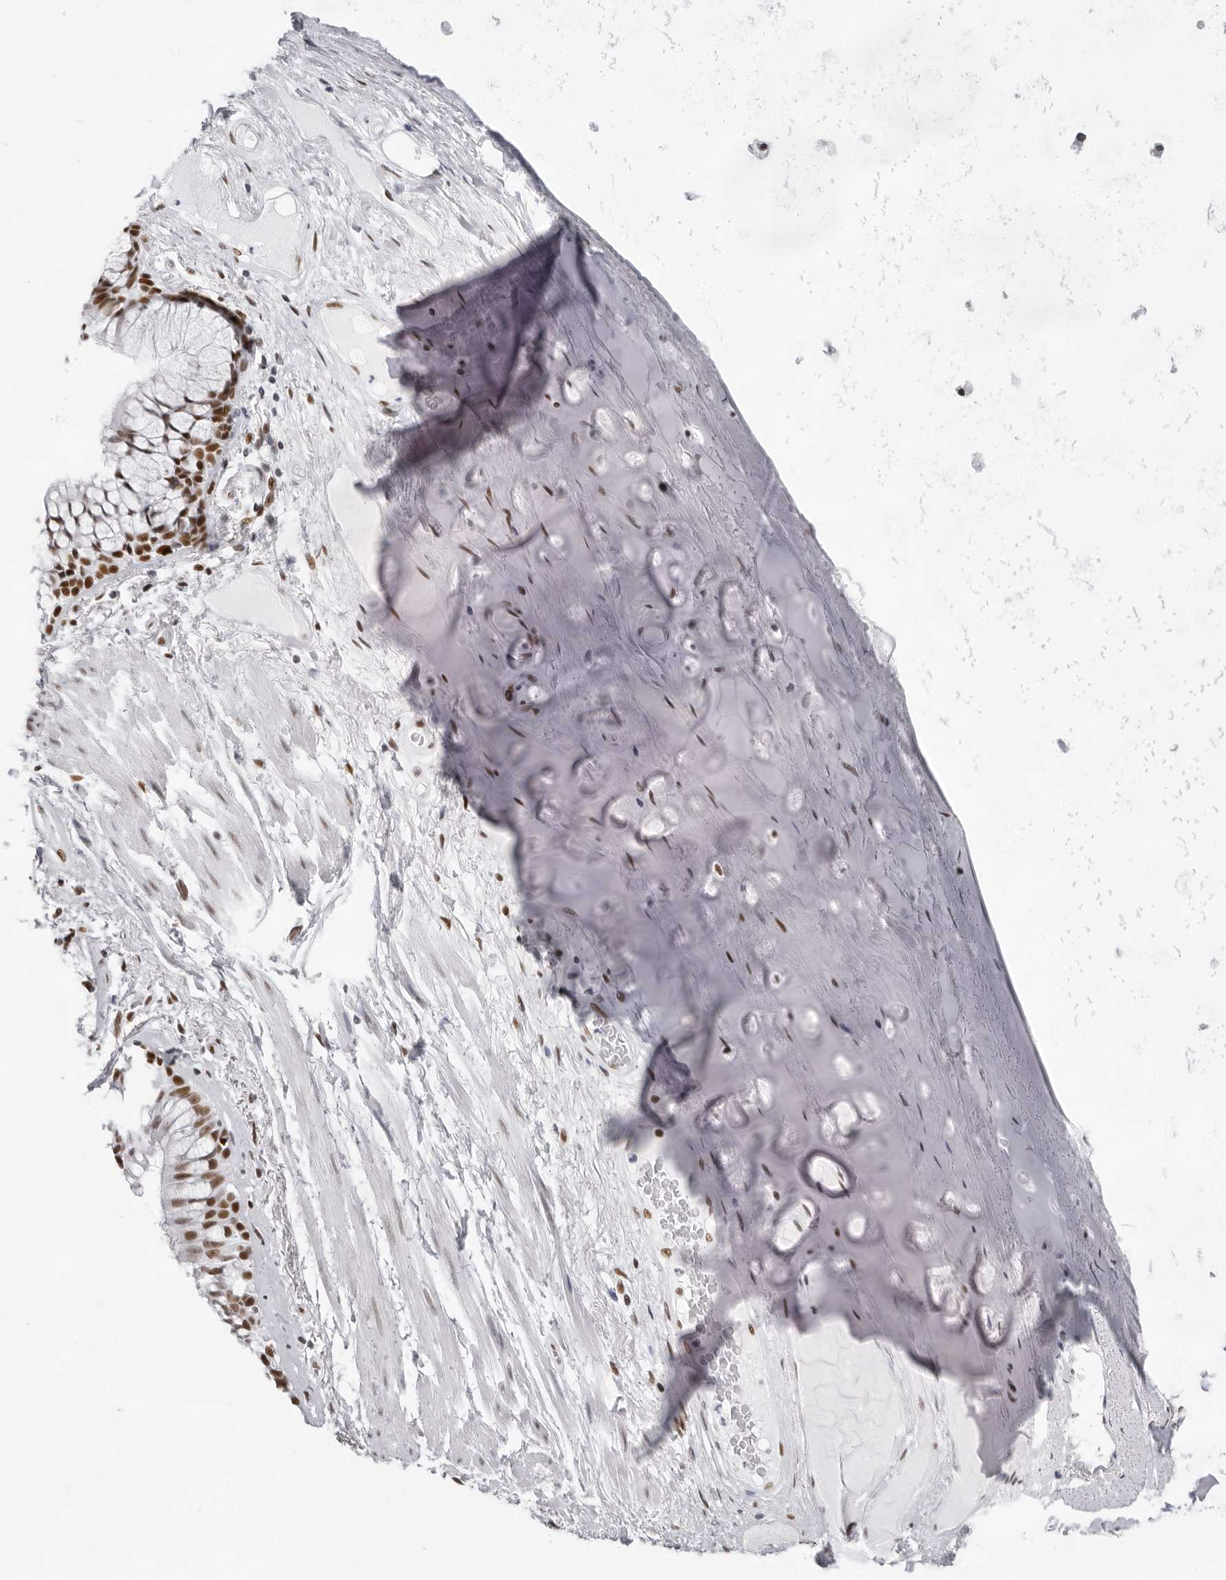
{"staining": {"intensity": "weak", "quantity": ">75%", "location": "nuclear"}, "tissue": "adipose tissue", "cell_type": "Adipocytes", "image_type": "normal", "snomed": [{"axis": "morphology", "description": "Normal tissue, NOS"}, {"axis": "topography", "description": "Bronchus"}], "caption": "Adipose tissue stained with DAB IHC reveals low levels of weak nuclear expression in about >75% of adipocytes.", "gene": "IRF2BP2", "patient": {"sex": "male", "age": 66}}